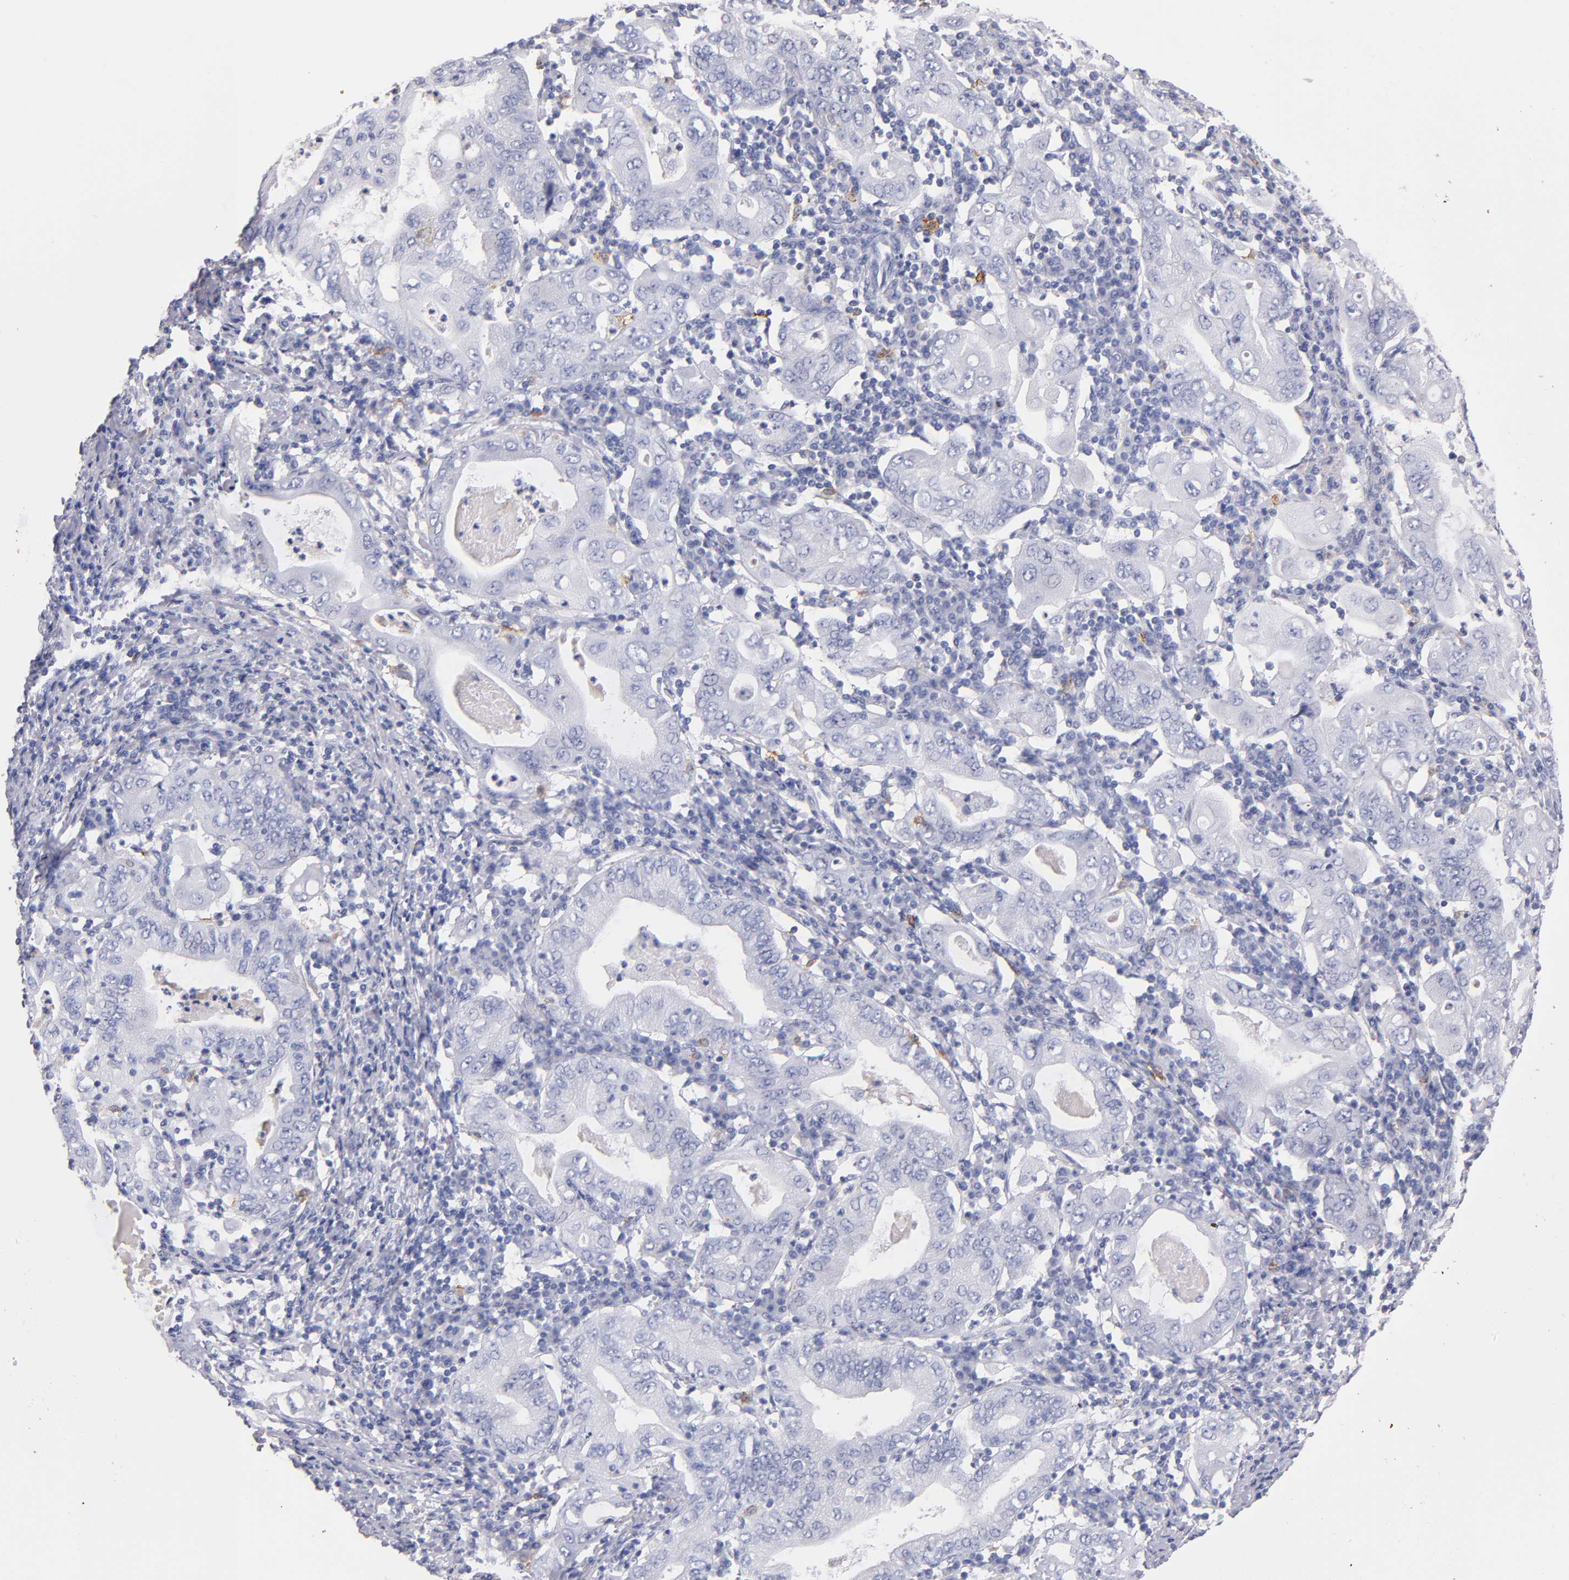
{"staining": {"intensity": "negative", "quantity": "none", "location": "none"}, "tissue": "stomach cancer", "cell_type": "Tumor cells", "image_type": "cancer", "snomed": [{"axis": "morphology", "description": "Normal tissue, NOS"}, {"axis": "morphology", "description": "Adenocarcinoma, NOS"}, {"axis": "topography", "description": "Esophagus"}, {"axis": "topography", "description": "Stomach, upper"}, {"axis": "topography", "description": "Peripheral nerve tissue"}], "caption": "This photomicrograph is of stomach adenocarcinoma stained with immunohistochemistry to label a protein in brown with the nuclei are counter-stained blue. There is no positivity in tumor cells. (DAB (3,3'-diaminobenzidine) IHC, high magnification).", "gene": "KIT", "patient": {"sex": "male", "age": 62}}